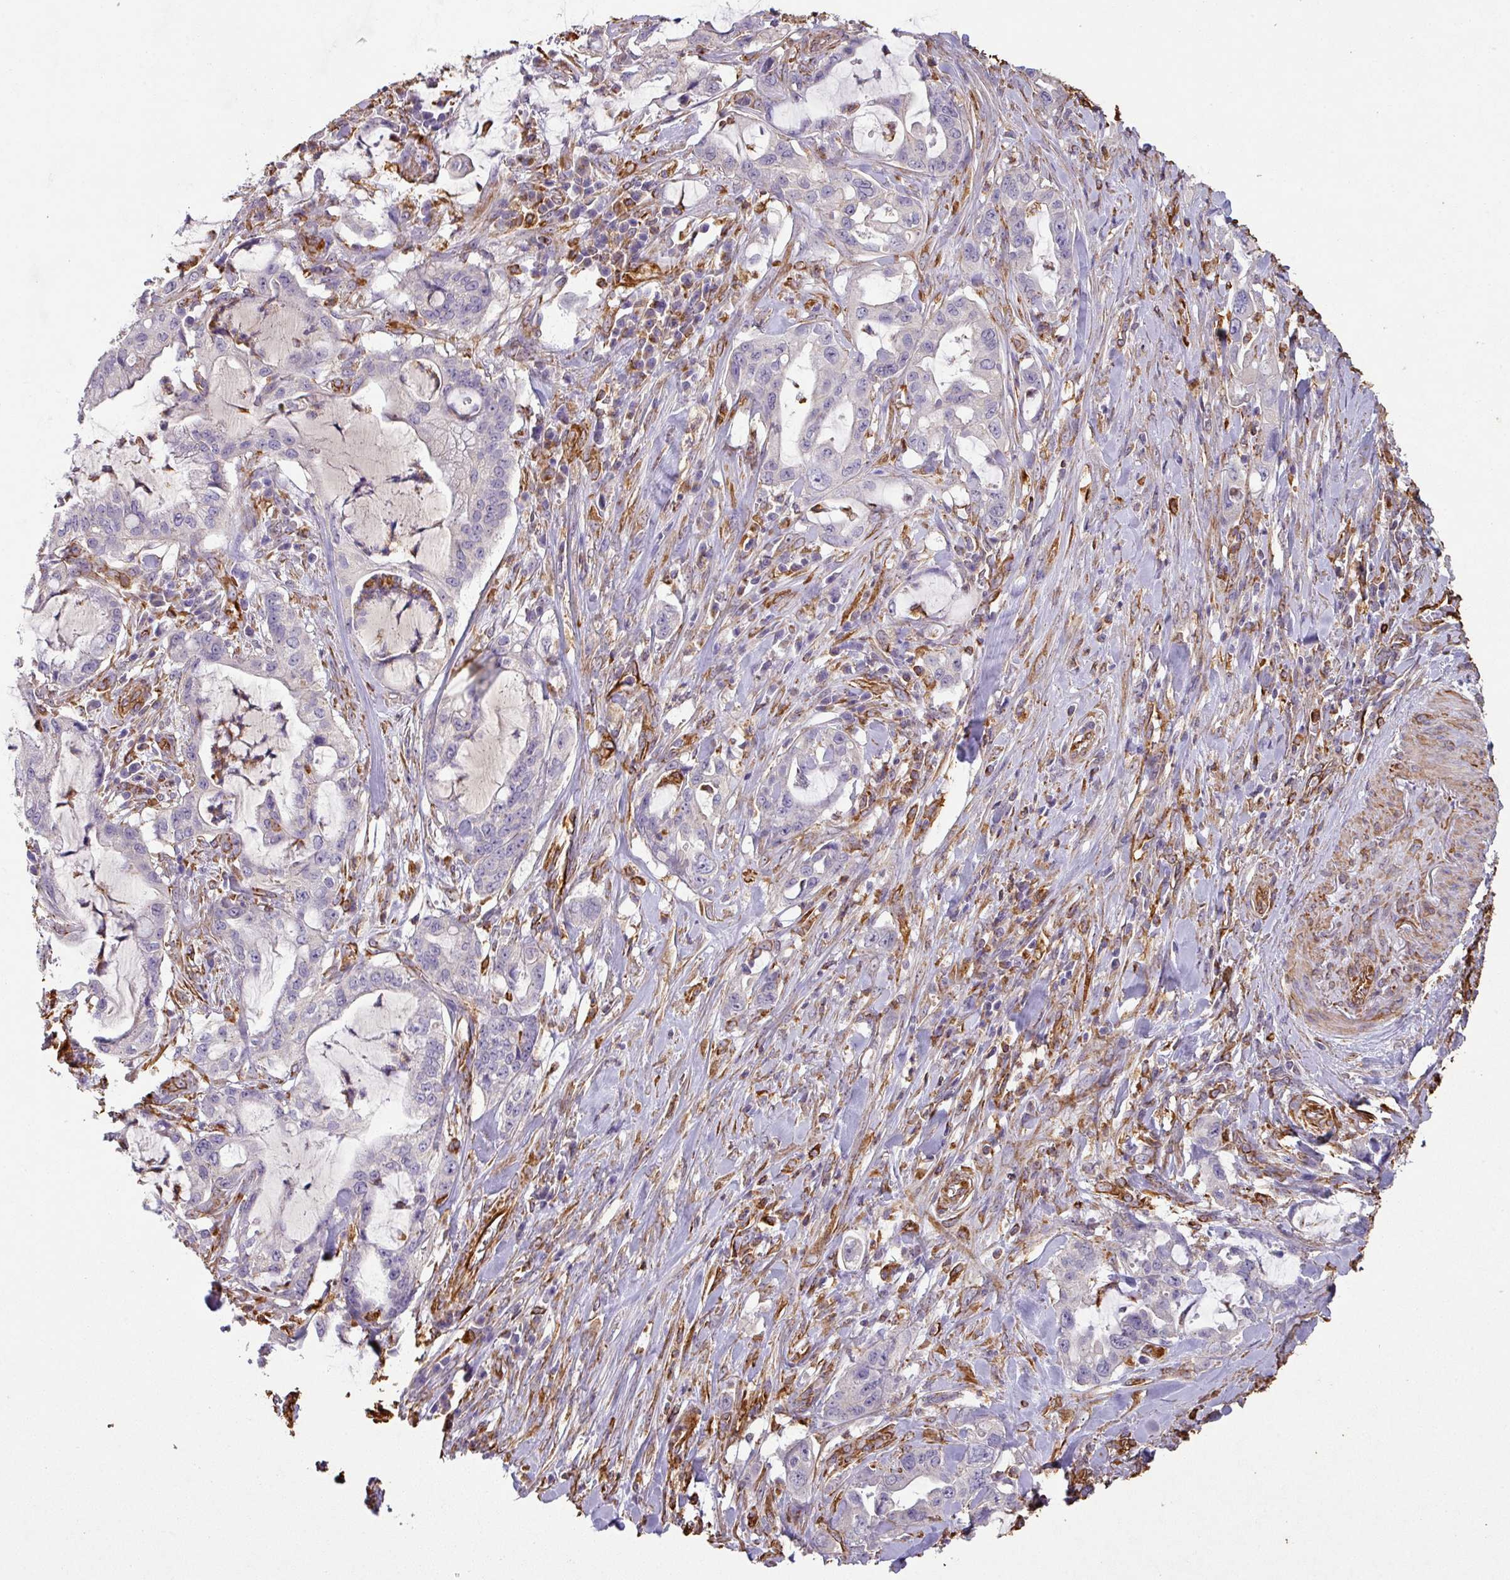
{"staining": {"intensity": "negative", "quantity": "none", "location": "none"}, "tissue": "pancreatic cancer", "cell_type": "Tumor cells", "image_type": "cancer", "snomed": [{"axis": "morphology", "description": "Adenocarcinoma, NOS"}, {"axis": "topography", "description": "Pancreas"}], "caption": "IHC of human adenocarcinoma (pancreatic) demonstrates no staining in tumor cells. Brightfield microscopy of immunohistochemistry stained with DAB (brown) and hematoxylin (blue), captured at high magnification.", "gene": "ZNF280C", "patient": {"sex": "female", "age": 61}}